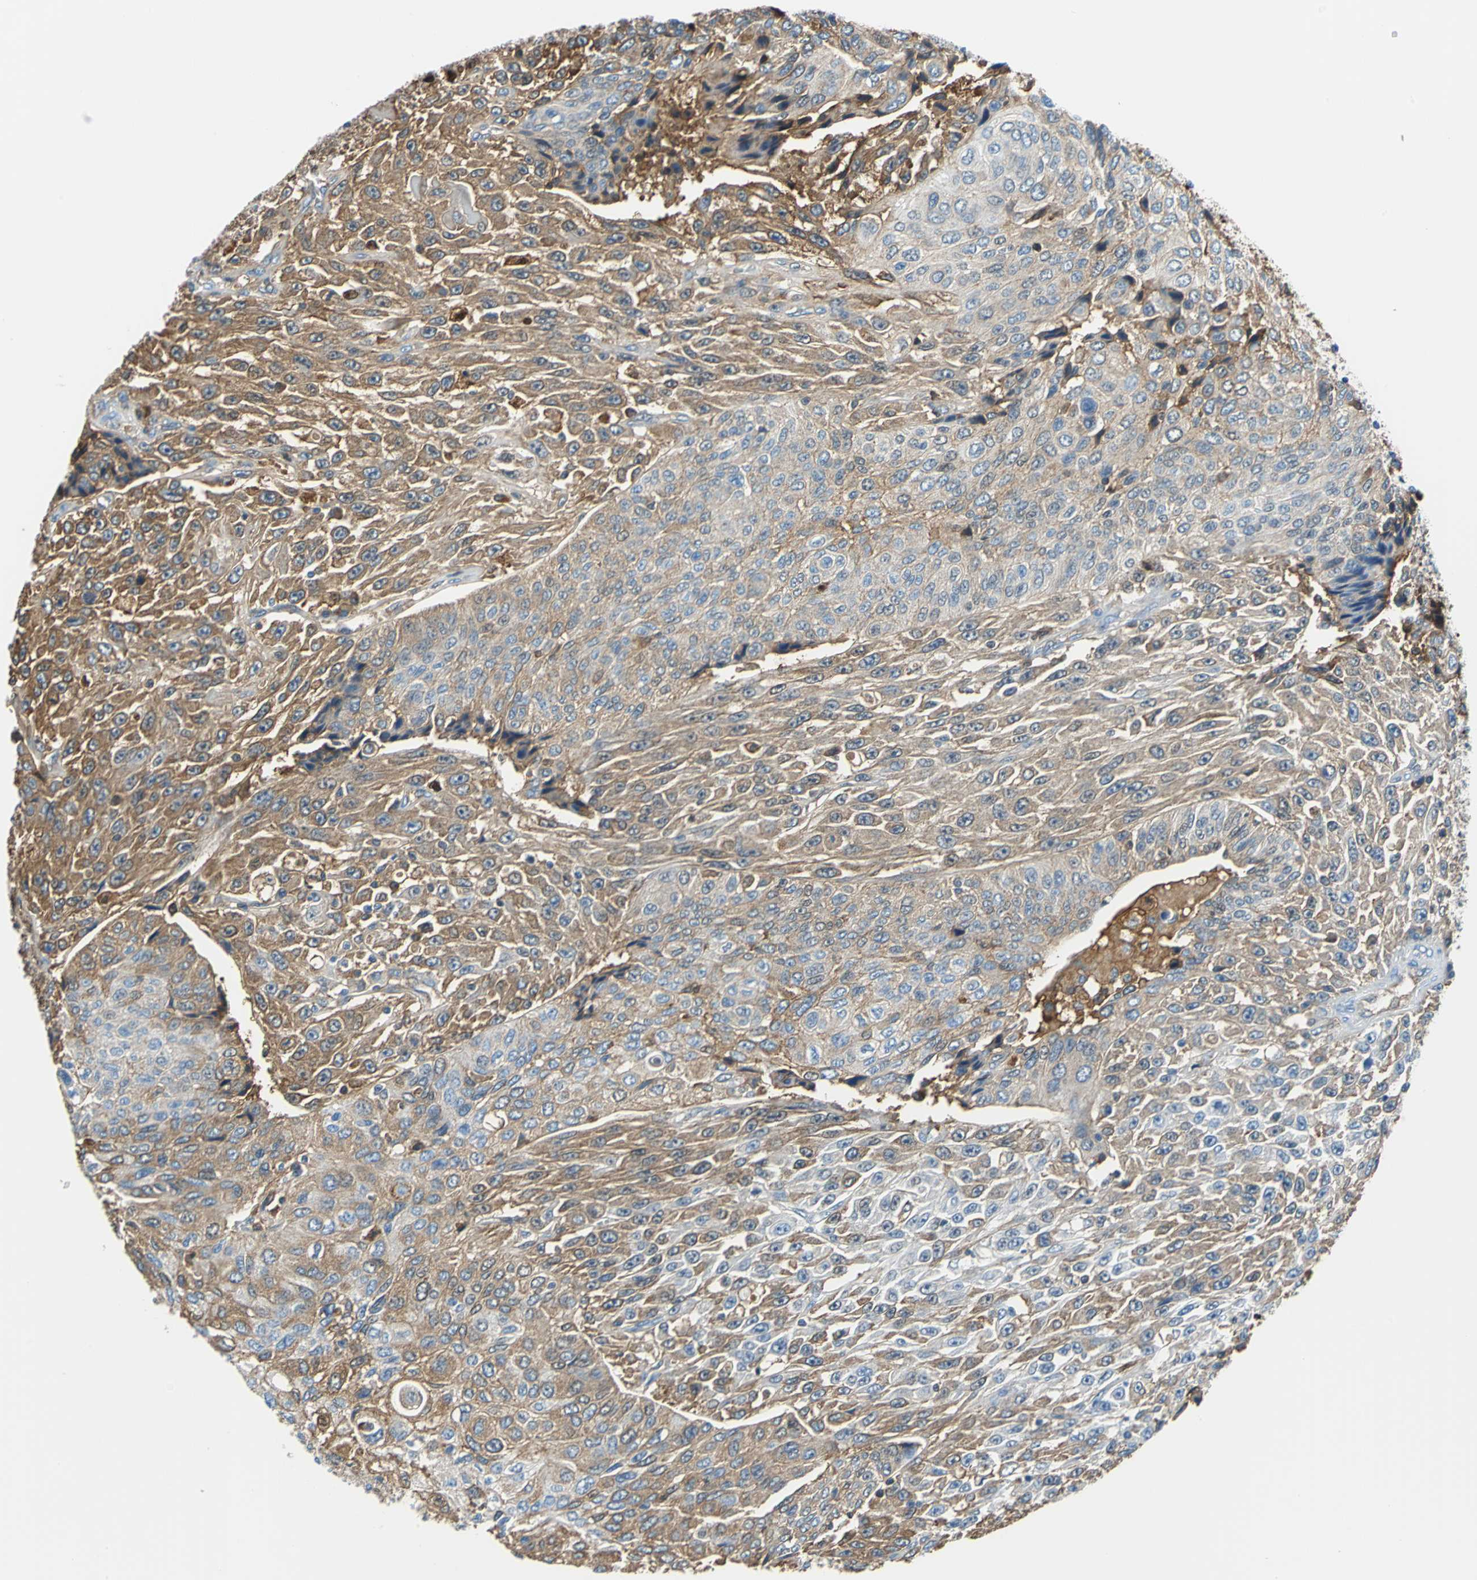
{"staining": {"intensity": "moderate", "quantity": "25%-75%", "location": "cytoplasmic/membranous"}, "tissue": "urothelial cancer", "cell_type": "Tumor cells", "image_type": "cancer", "snomed": [{"axis": "morphology", "description": "Urothelial carcinoma, High grade"}, {"axis": "topography", "description": "Urinary bladder"}], "caption": "Immunohistochemistry (IHC) of human urothelial cancer shows medium levels of moderate cytoplasmic/membranous positivity in approximately 25%-75% of tumor cells.", "gene": "ALB", "patient": {"sex": "male", "age": 66}}